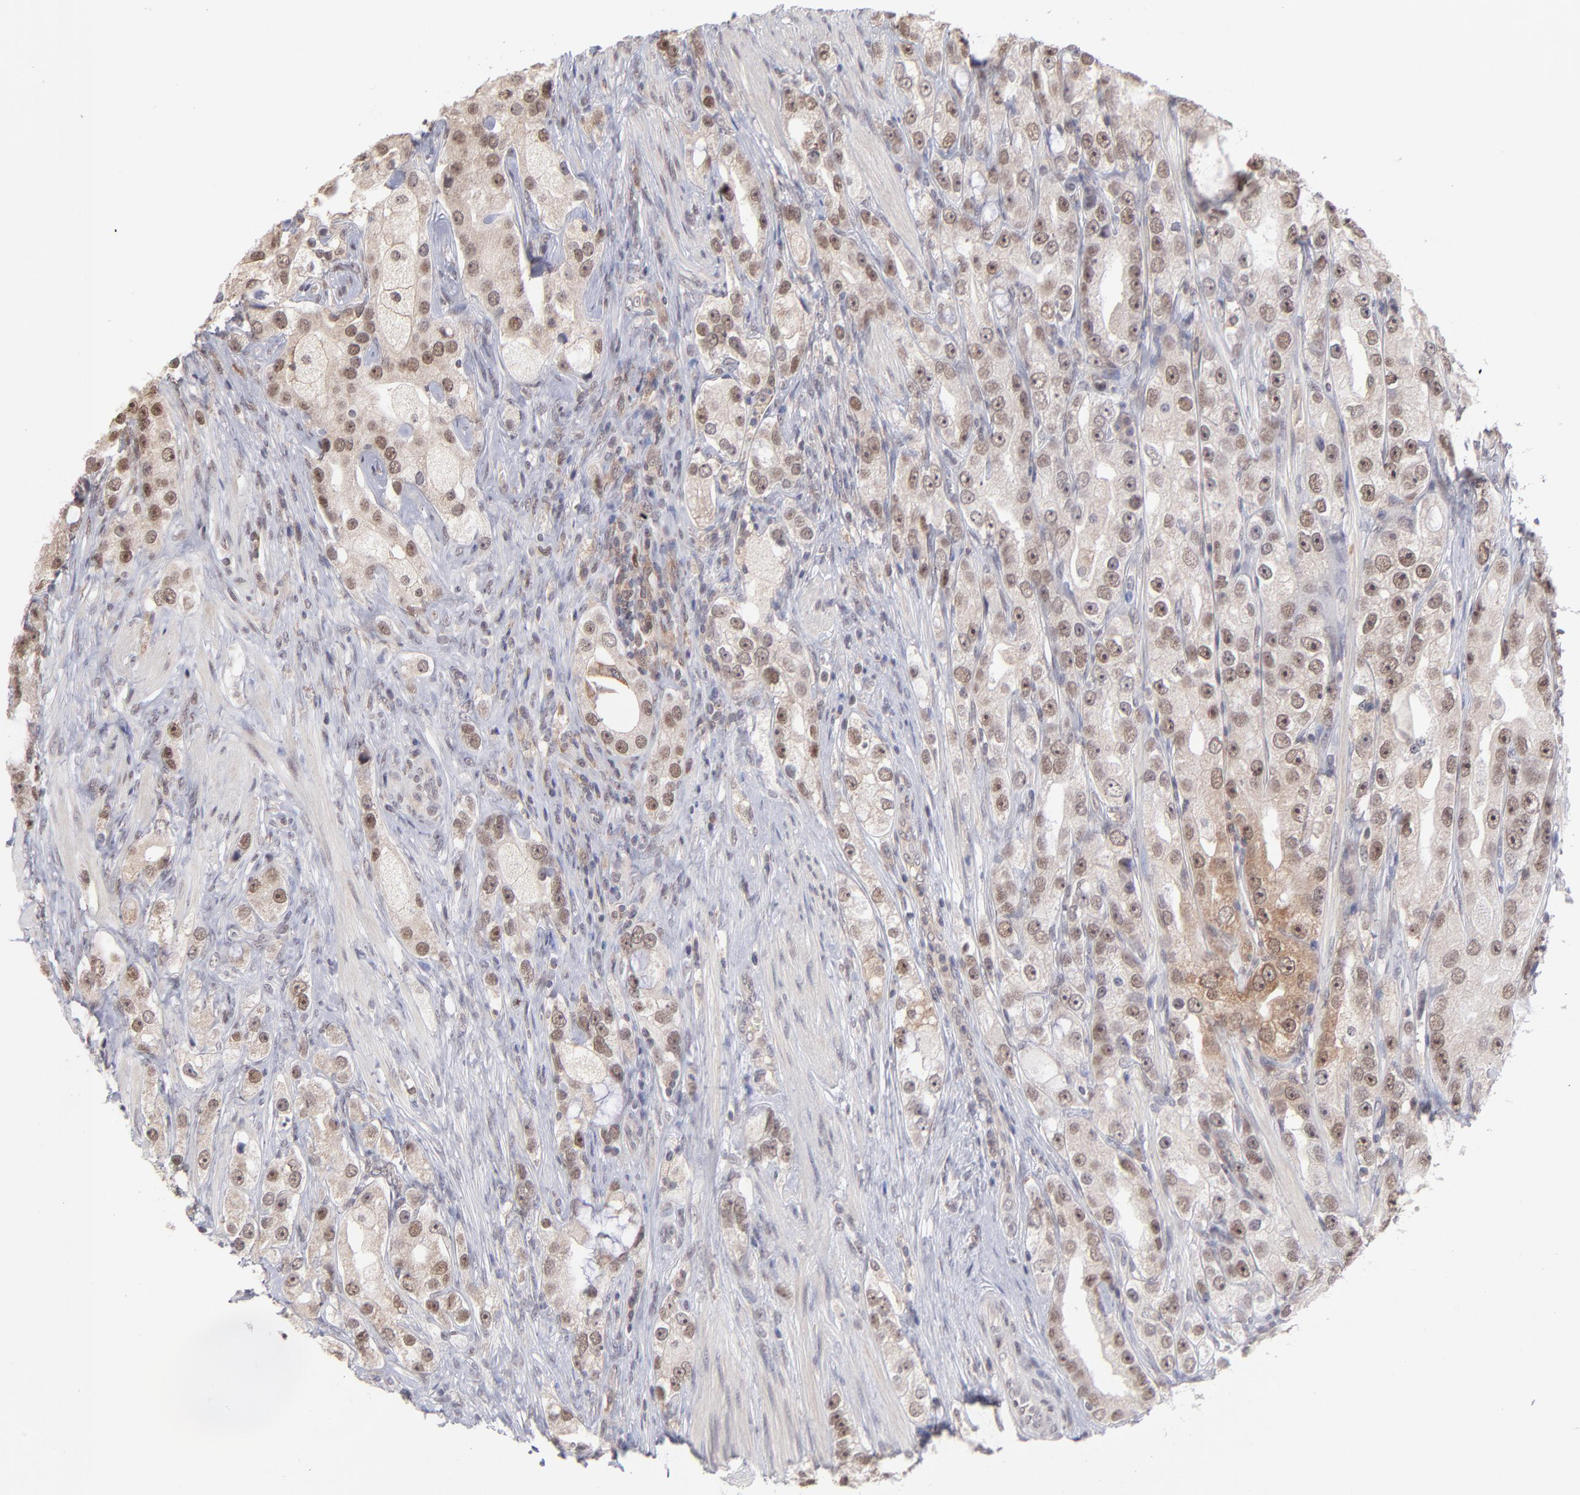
{"staining": {"intensity": "moderate", "quantity": ">75%", "location": "cytoplasmic/membranous,nuclear"}, "tissue": "prostate cancer", "cell_type": "Tumor cells", "image_type": "cancer", "snomed": [{"axis": "morphology", "description": "Adenocarcinoma, High grade"}, {"axis": "topography", "description": "Prostate"}], "caption": "Prostate cancer stained with DAB immunohistochemistry (IHC) shows medium levels of moderate cytoplasmic/membranous and nuclear expression in approximately >75% of tumor cells. The staining was performed using DAB to visualize the protein expression in brown, while the nuclei were stained in blue with hematoxylin (Magnification: 20x).", "gene": "OAS1", "patient": {"sex": "male", "age": 63}}